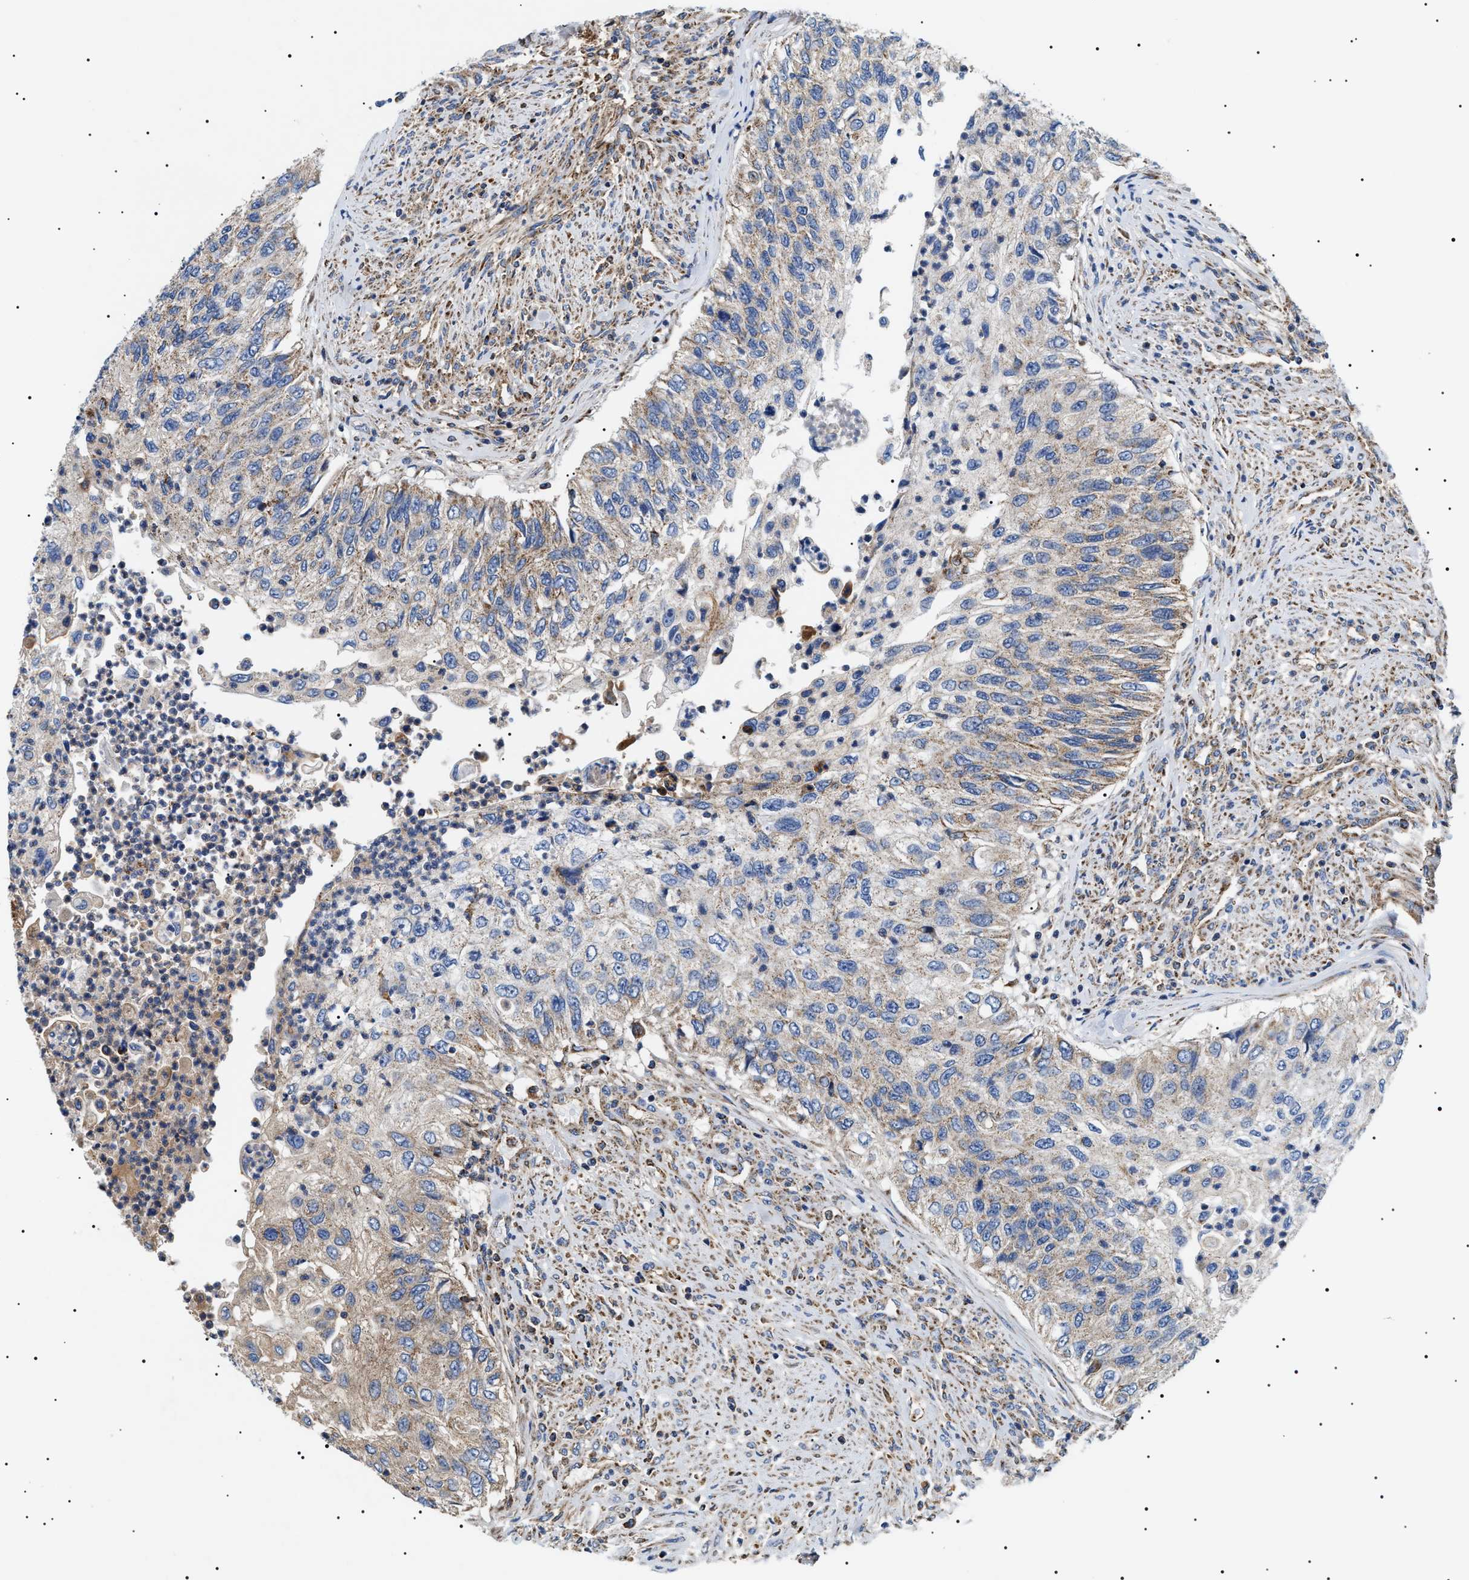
{"staining": {"intensity": "weak", "quantity": "25%-75%", "location": "cytoplasmic/membranous"}, "tissue": "urothelial cancer", "cell_type": "Tumor cells", "image_type": "cancer", "snomed": [{"axis": "morphology", "description": "Urothelial carcinoma, High grade"}, {"axis": "topography", "description": "Urinary bladder"}], "caption": "High-magnification brightfield microscopy of urothelial cancer stained with DAB (brown) and counterstained with hematoxylin (blue). tumor cells exhibit weak cytoplasmic/membranous positivity is appreciated in about25%-75% of cells.", "gene": "OXSM", "patient": {"sex": "female", "age": 60}}